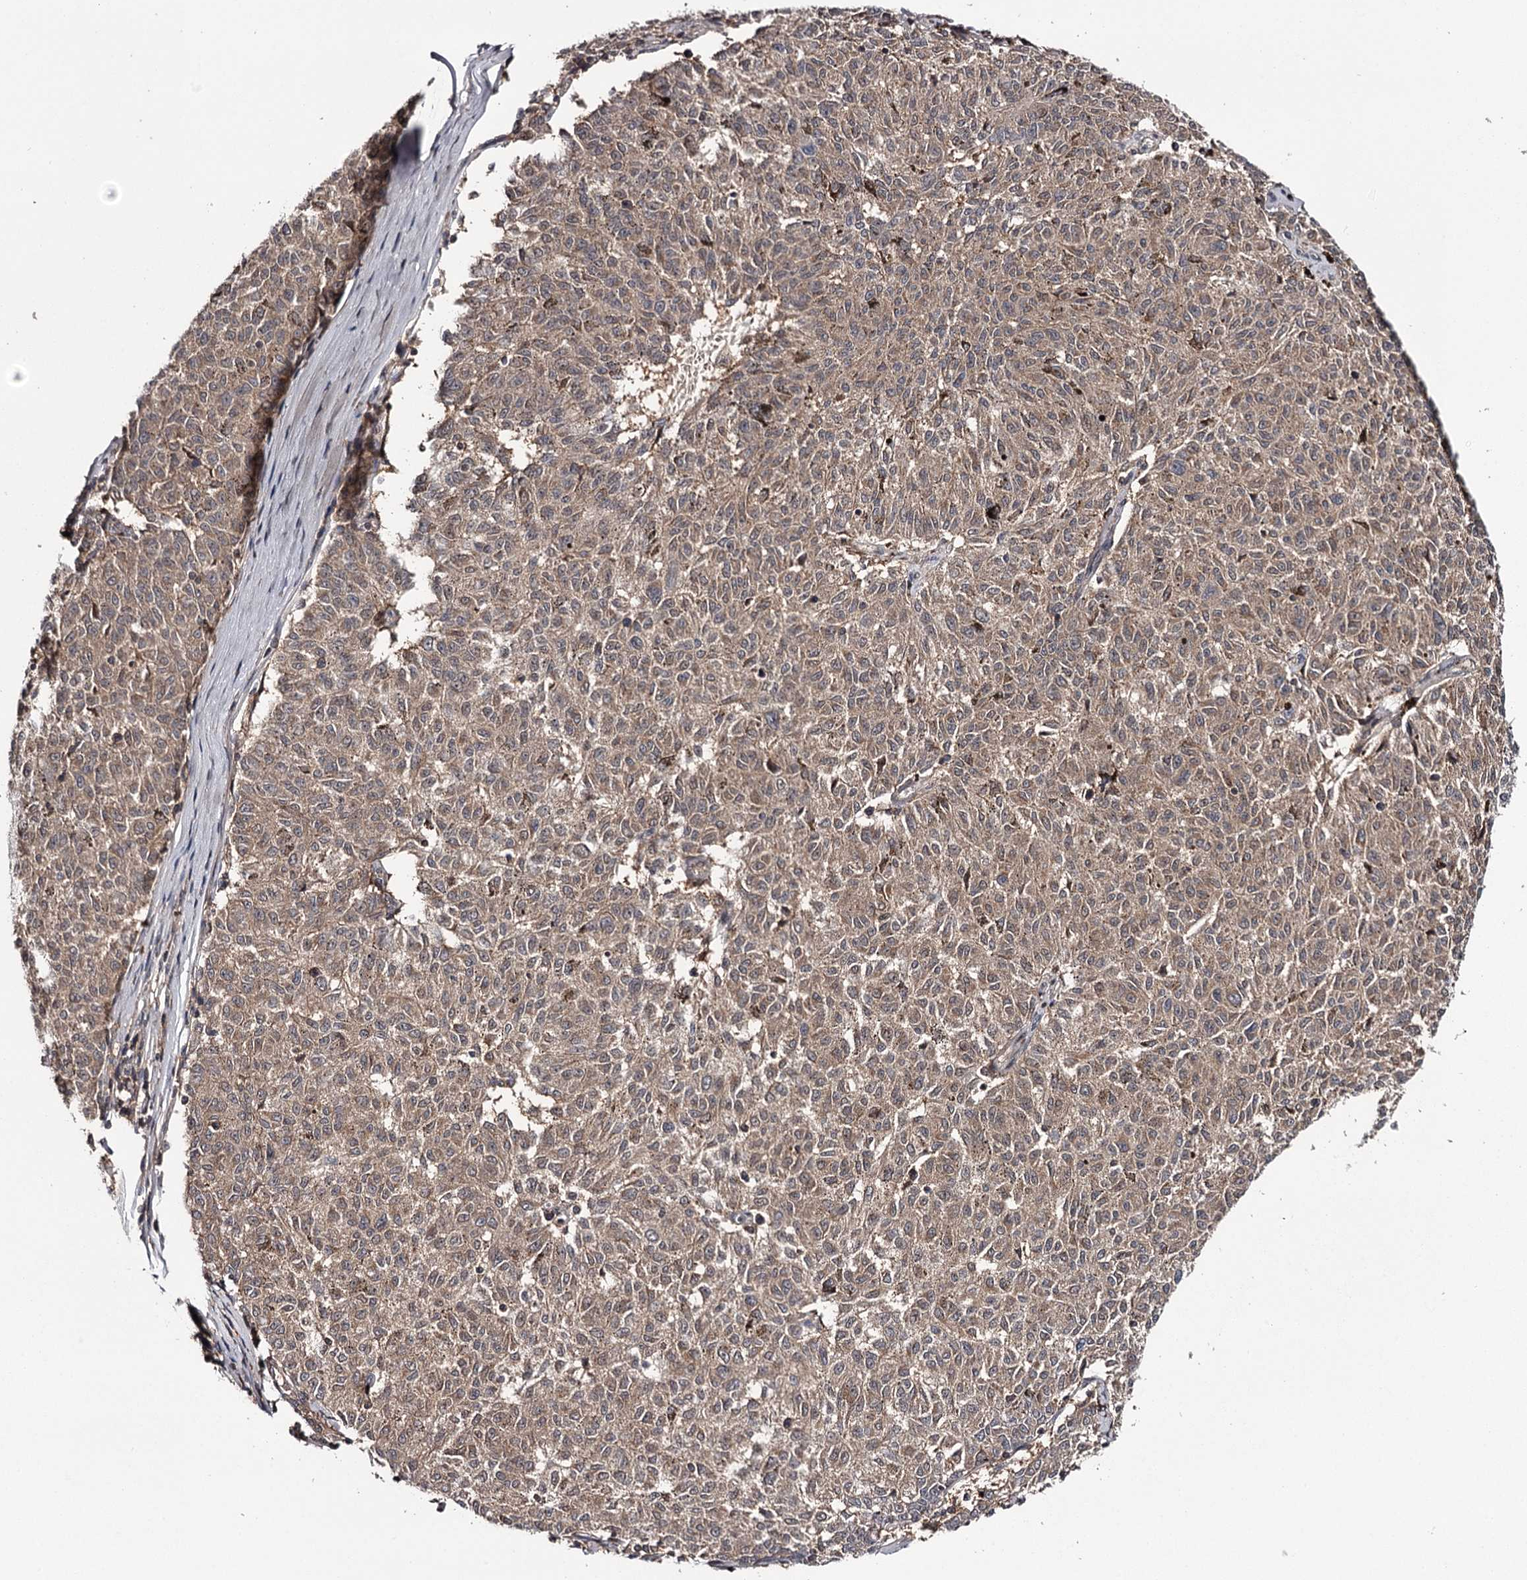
{"staining": {"intensity": "weak", "quantity": "25%-75%", "location": "cytoplasmic/membranous"}, "tissue": "melanoma", "cell_type": "Tumor cells", "image_type": "cancer", "snomed": [{"axis": "morphology", "description": "Malignant melanoma, NOS"}, {"axis": "topography", "description": "Skin"}], "caption": "Protein expression analysis of malignant melanoma displays weak cytoplasmic/membranous staining in about 25%-75% of tumor cells. The staining was performed using DAB (3,3'-diaminobenzidine) to visualize the protein expression in brown, while the nuclei were stained in blue with hematoxylin (Magnification: 20x).", "gene": "GTSF1", "patient": {"sex": "female", "age": 72}}